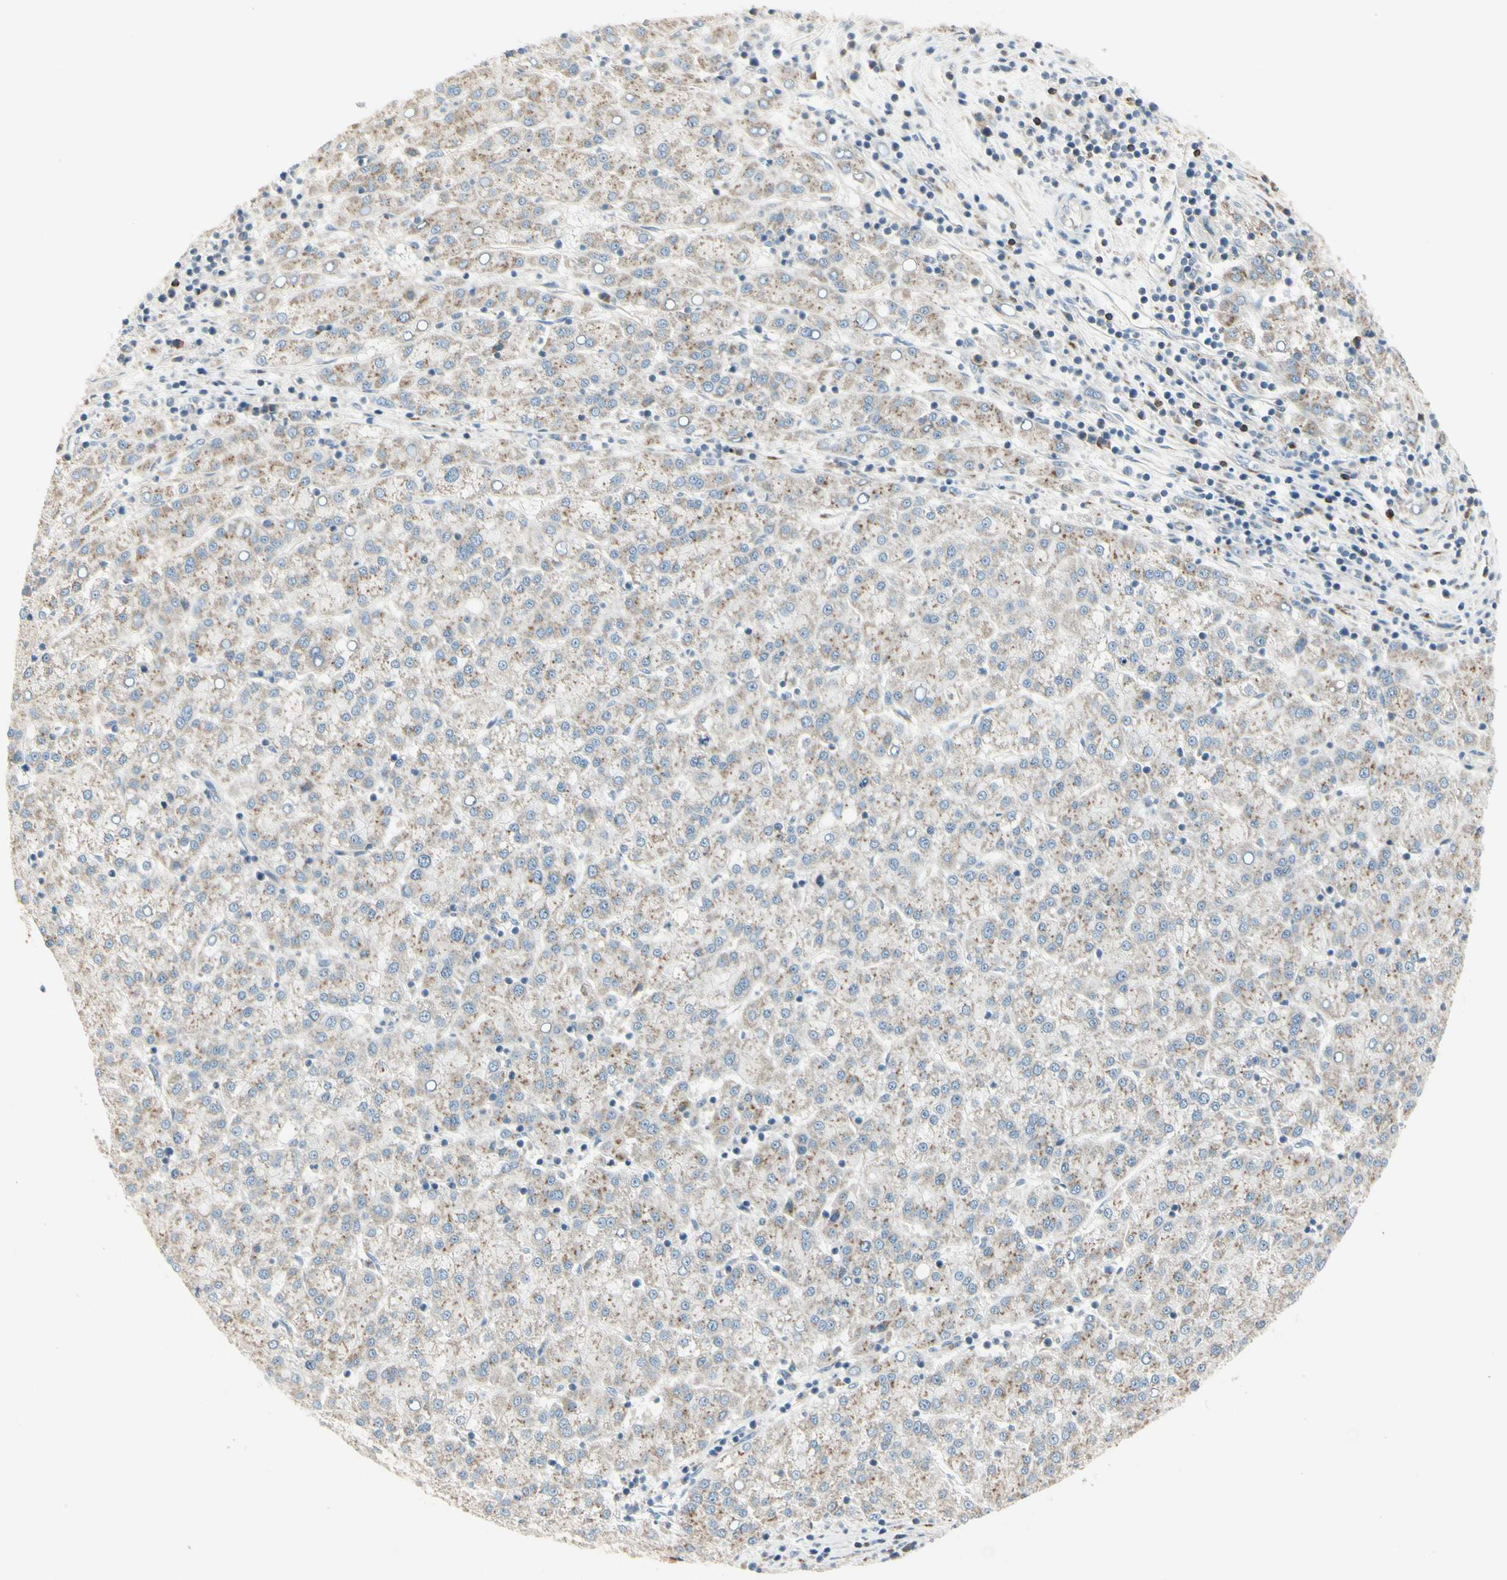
{"staining": {"intensity": "moderate", "quantity": "25%-75%", "location": "cytoplasmic/membranous"}, "tissue": "liver cancer", "cell_type": "Tumor cells", "image_type": "cancer", "snomed": [{"axis": "morphology", "description": "Carcinoma, Hepatocellular, NOS"}, {"axis": "topography", "description": "Liver"}], "caption": "Tumor cells exhibit medium levels of moderate cytoplasmic/membranous expression in approximately 25%-75% of cells in human liver cancer (hepatocellular carcinoma). (Brightfield microscopy of DAB IHC at high magnification).", "gene": "ABCA3", "patient": {"sex": "female", "age": 58}}